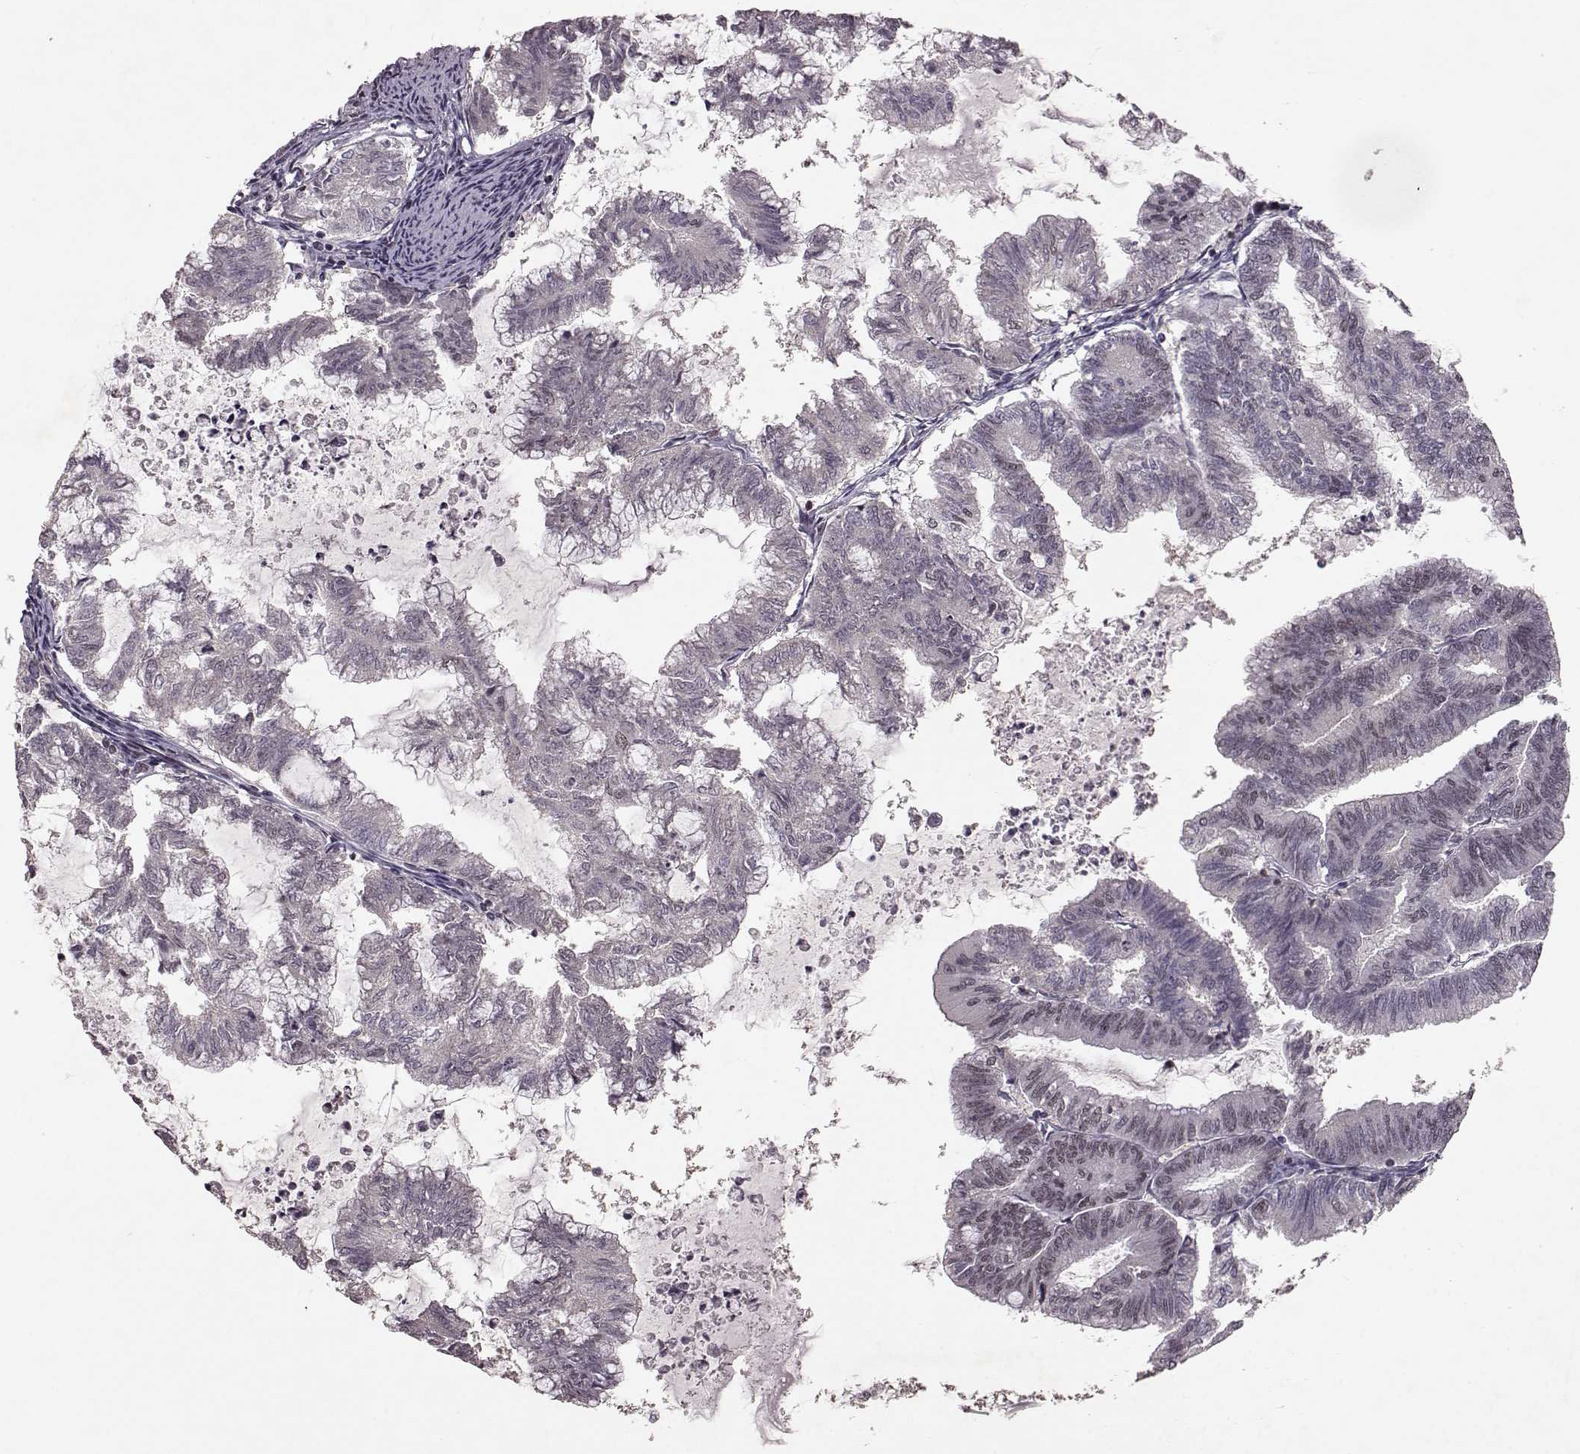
{"staining": {"intensity": "weak", "quantity": "25%-75%", "location": "nuclear"}, "tissue": "endometrial cancer", "cell_type": "Tumor cells", "image_type": "cancer", "snomed": [{"axis": "morphology", "description": "Adenocarcinoma, NOS"}, {"axis": "topography", "description": "Endometrium"}], "caption": "Adenocarcinoma (endometrial) stained with immunohistochemistry demonstrates weak nuclear expression in about 25%-75% of tumor cells. The staining is performed using DAB brown chromogen to label protein expression. The nuclei are counter-stained blue using hematoxylin.", "gene": "RRAGD", "patient": {"sex": "female", "age": 79}}